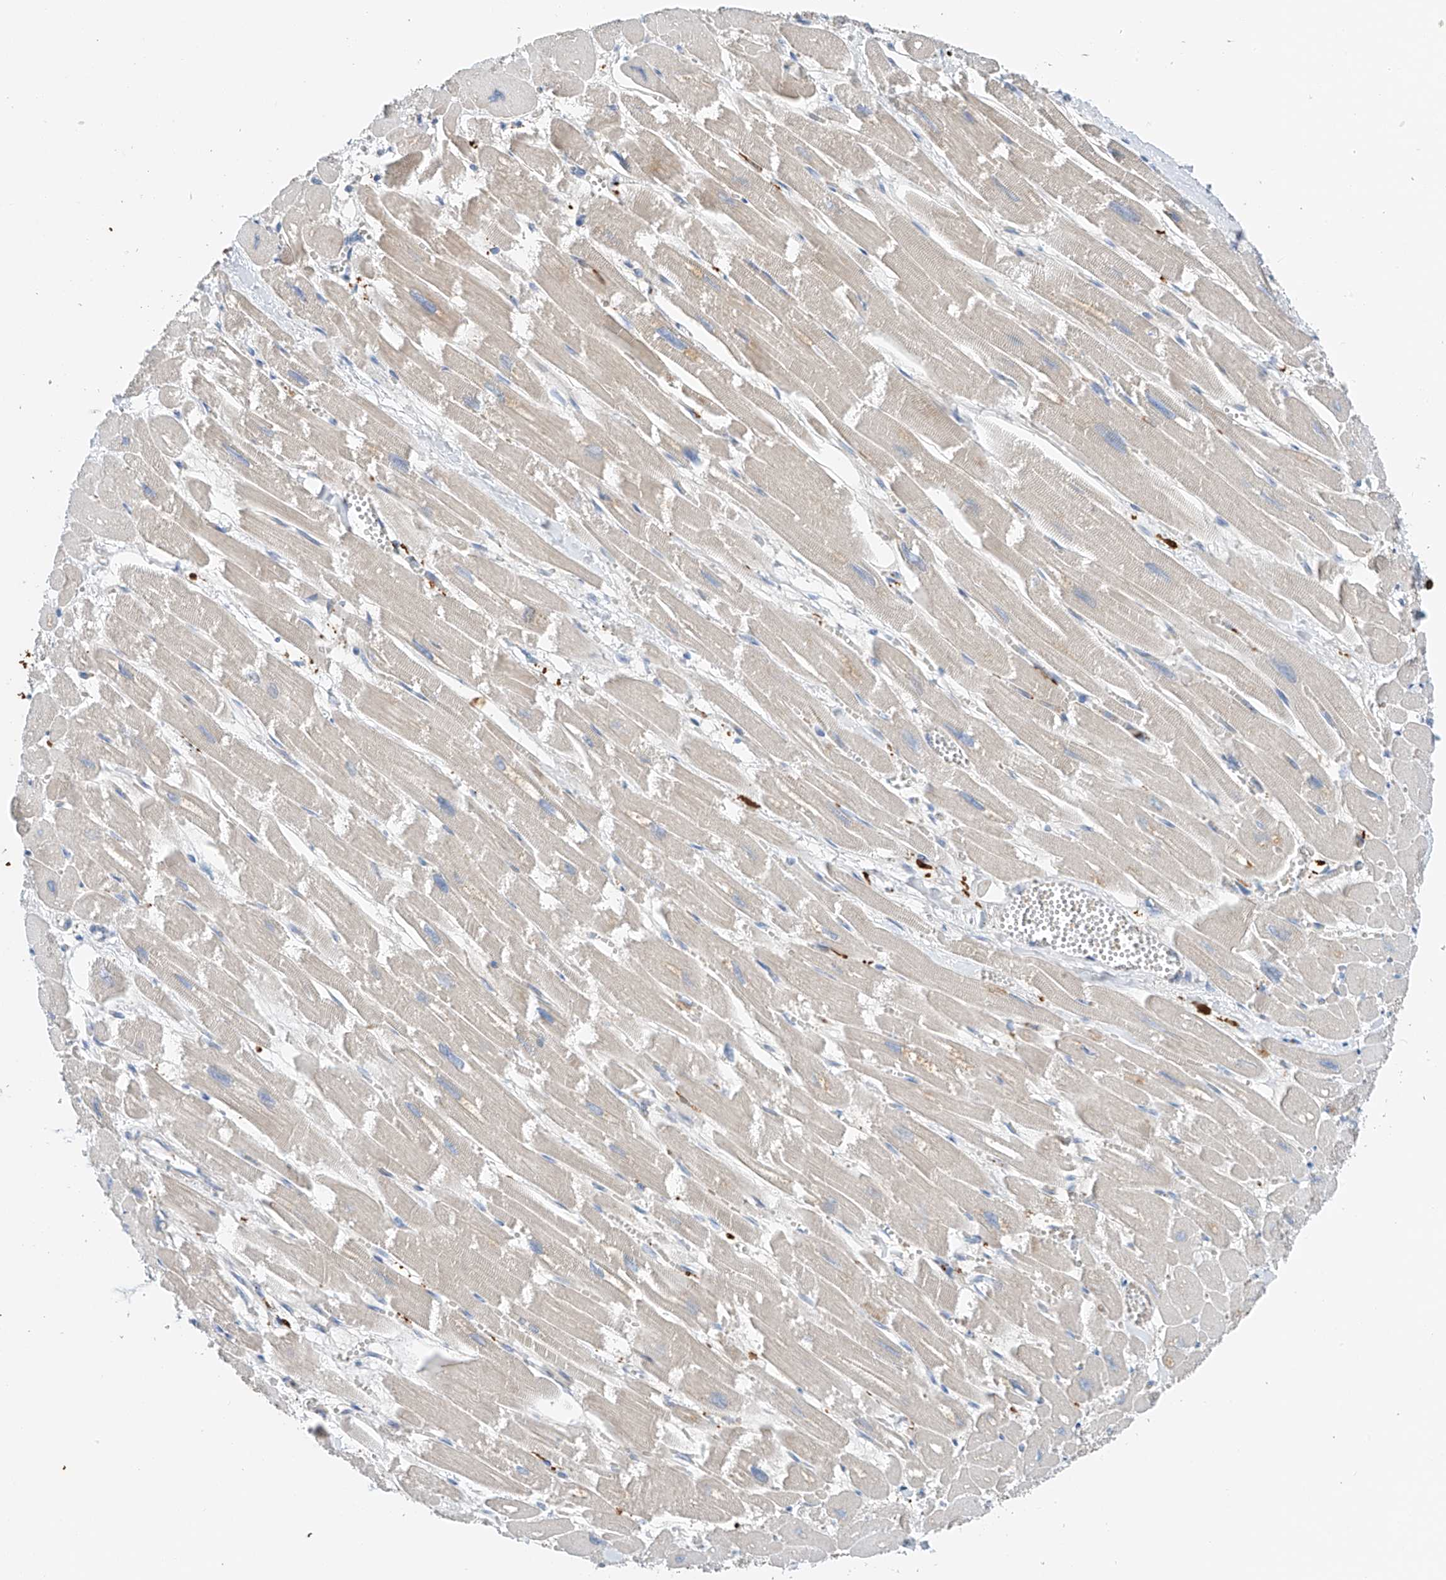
{"staining": {"intensity": "moderate", "quantity": "<25%", "location": "cytoplasmic/membranous"}, "tissue": "heart muscle", "cell_type": "Cardiomyocytes", "image_type": "normal", "snomed": [{"axis": "morphology", "description": "Normal tissue, NOS"}, {"axis": "topography", "description": "Heart"}], "caption": "The histopathology image demonstrates immunohistochemical staining of normal heart muscle. There is moderate cytoplasmic/membranous expression is appreciated in about <25% of cardiomyocytes. The staining was performed using DAB, with brown indicating positive protein expression. Nuclei are stained blue with hematoxylin.", "gene": "TBXAS1", "patient": {"sex": "male", "age": 54}}